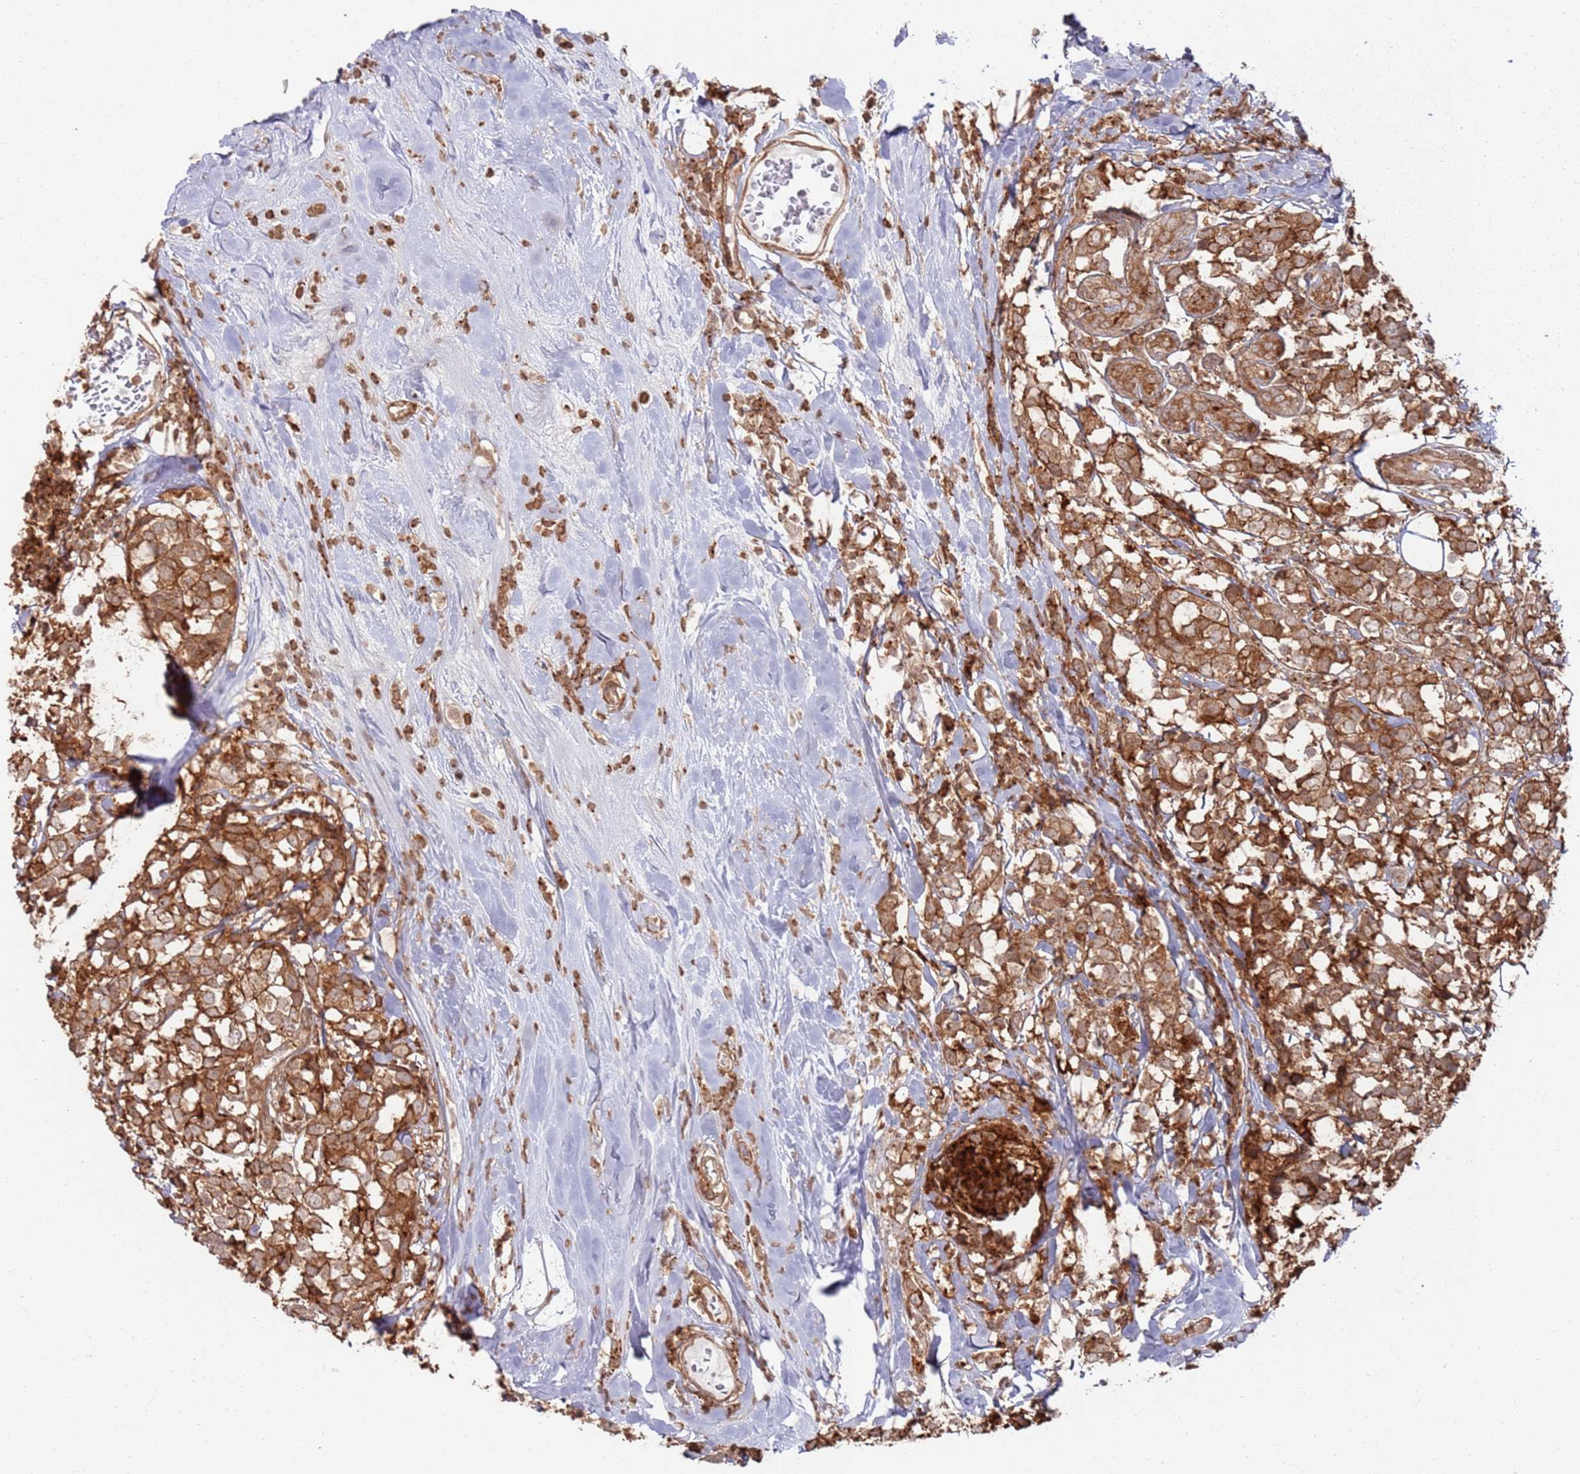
{"staining": {"intensity": "moderate", "quantity": ">75%", "location": "cytoplasmic/membranous"}, "tissue": "breast cancer", "cell_type": "Tumor cells", "image_type": "cancer", "snomed": [{"axis": "morphology", "description": "Lobular carcinoma"}, {"axis": "topography", "description": "Breast"}], "caption": "Protein staining shows moderate cytoplasmic/membranous staining in approximately >75% of tumor cells in breast cancer (lobular carcinoma). The staining was performed using DAB, with brown indicating positive protein expression. Nuclei are stained blue with hematoxylin.", "gene": "PIH1D1", "patient": {"sex": "female", "age": 59}}